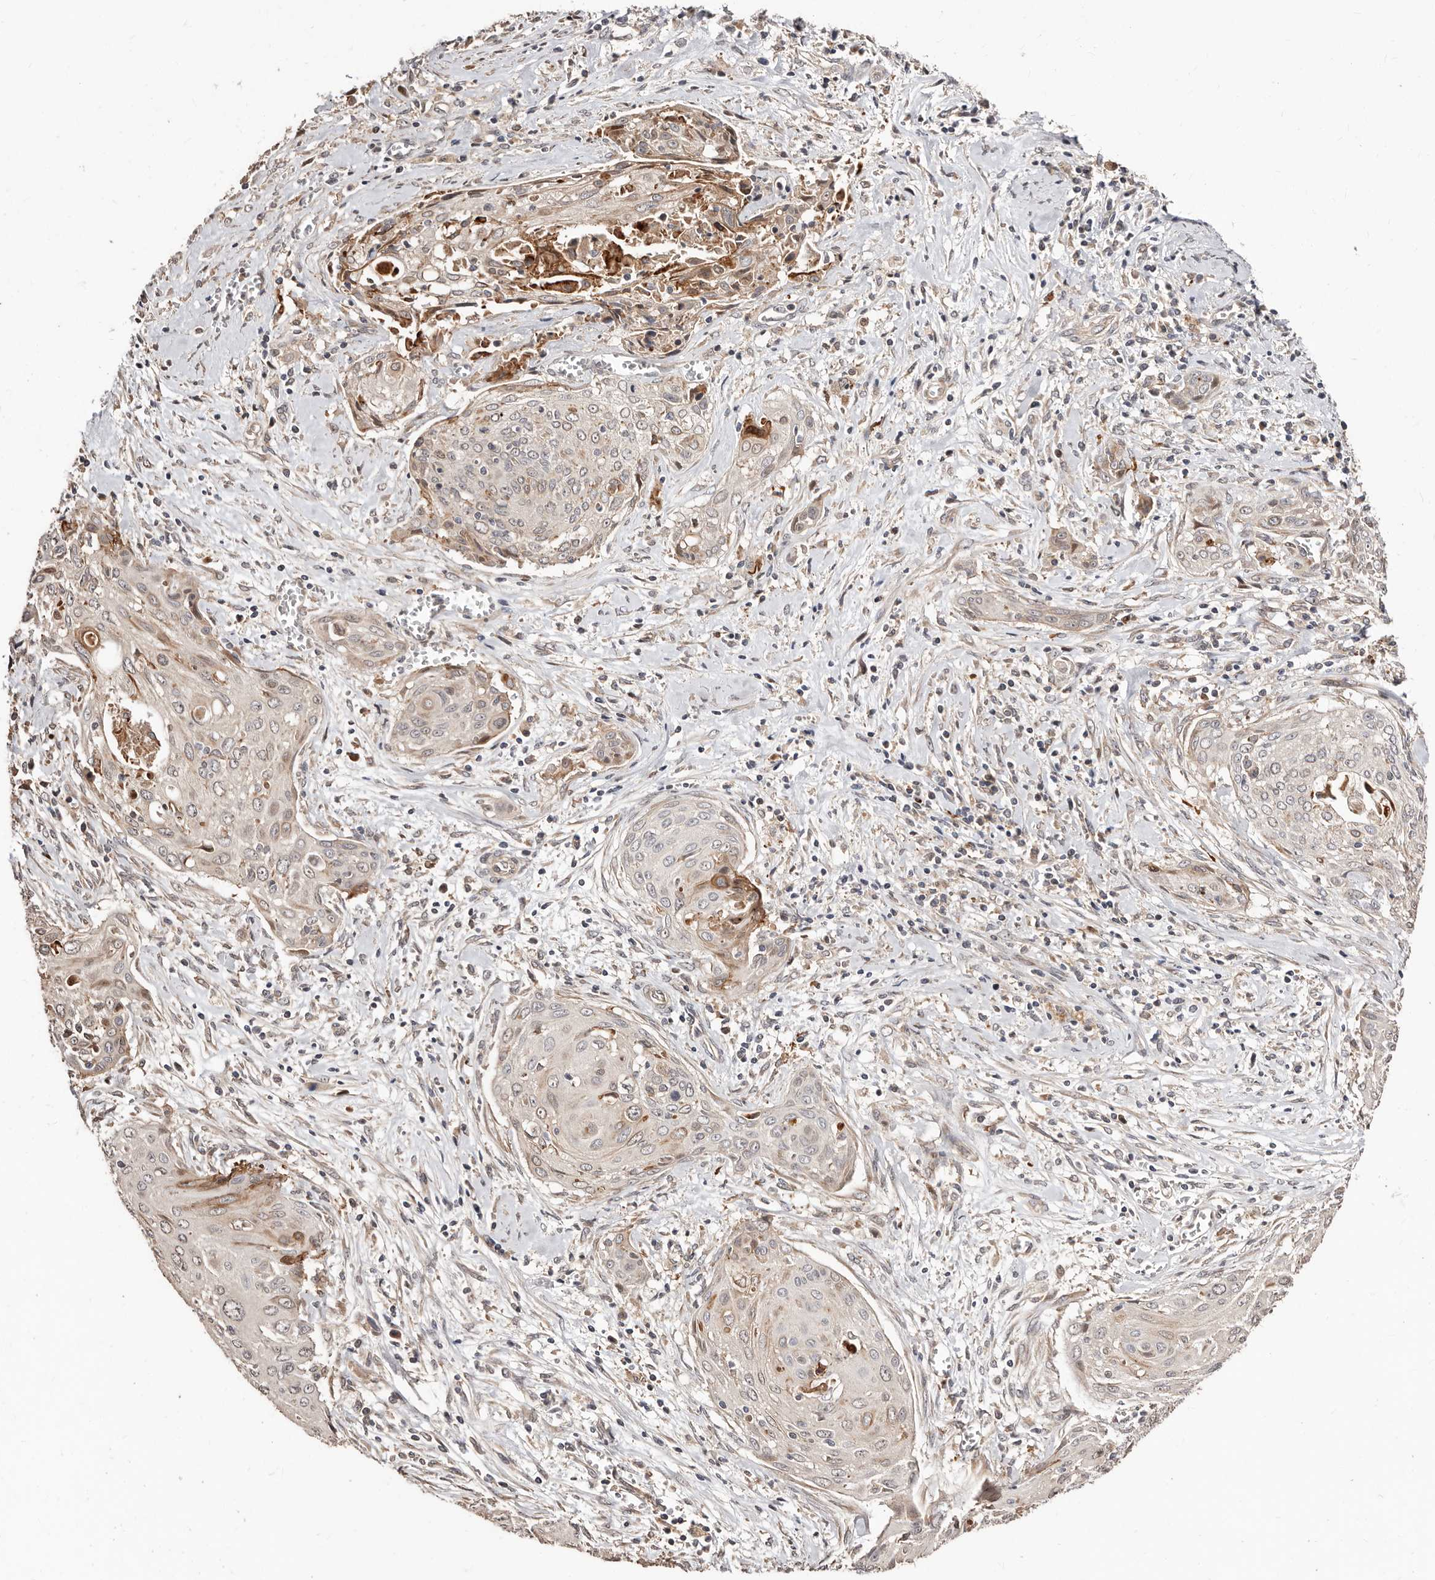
{"staining": {"intensity": "weak", "quantity": "<25%", "location": "cytoplasmic/membranous,nuclear"}, "tissue": "cervical cancer", "cell_type": "Tumor cells", "image_type": "cancer", "snomed": [{"axis": "morphology", "description": "Squamous cell carcinoma, NOS"}, {"axis": "topography", "description": "Cervix"}], "caption": "A histopathology image of human cervical cancer (squamous cell carcinoma) is negative for staining in tumor cells.", "gene": "APOL6", "patient": {"sex": "female", "age": 55}}